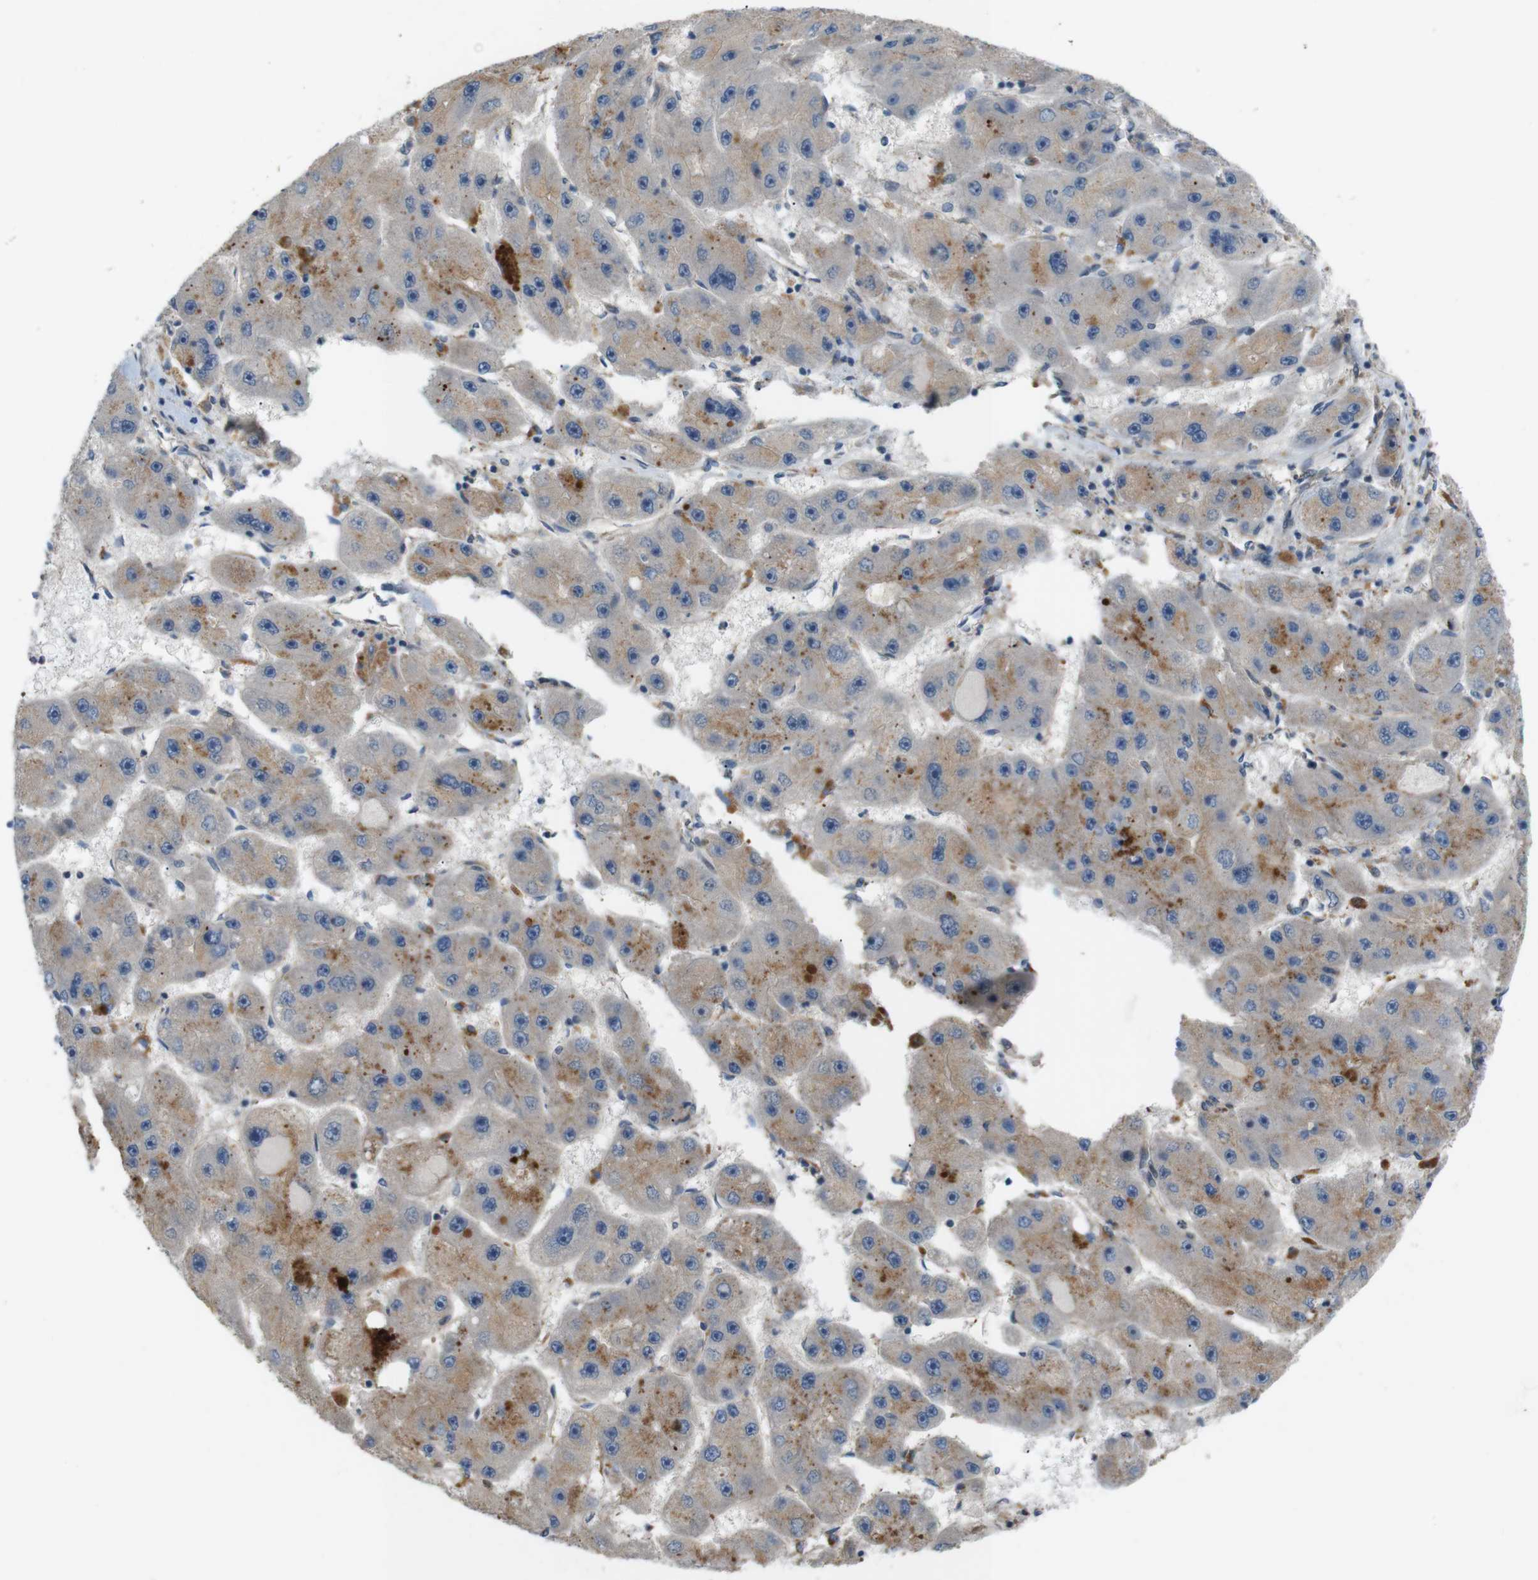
{"staining": {"intensity": "moderate", "quantity": "25%-75%", "location": "cytoplasmic/membranous"}, "tissue": "liver cancer", "cell_type": "Tumor cells", "image_type": "cancer", "snomed": [{"axis": "morphology", "description": "Carcinoma, Hepatocellular, NOS"}, {"axis": "topography", "description": "Liver"}], "caption": "An IHC micrograph of neoplastic tissue is shown. Protein staining in brown labels moderate cytoplasmic/membranous positivity in hepatocellular carcinoma (liver) within tumor cells.", "gene": "BVES", "patient": {"sex": "female", "age": 61}}